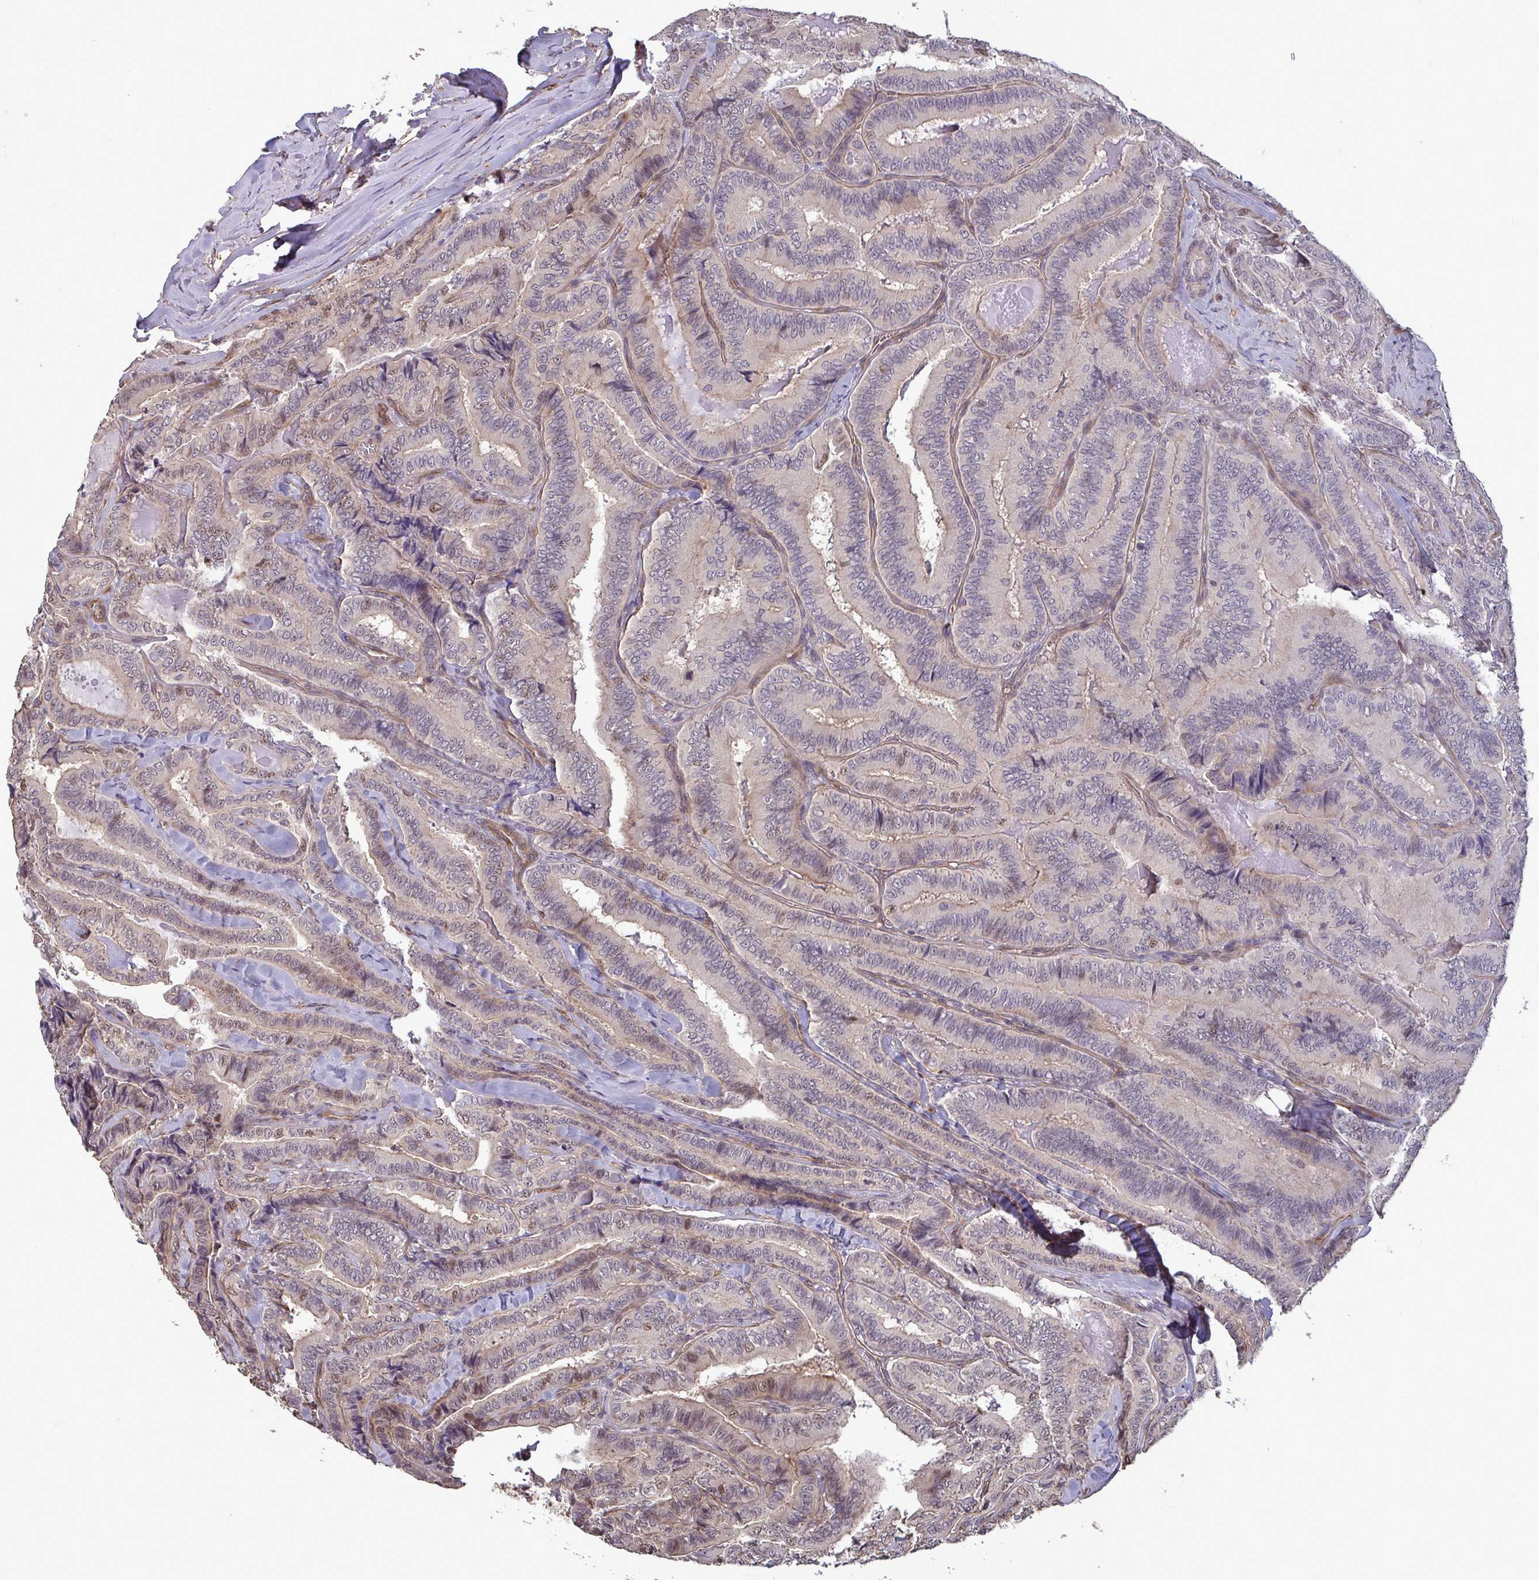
{"staining": {"intensity": "moderate", "quantity": "<25%", "location": "nuclear"}, "tissue": "thyroid cancer", "cell_type": "Tumor cells", "image_type": "cancer", "snomed": [{"axis": "morphology", "description": "Papillary adenocarcinoma, NOS"}, {"axis": "topography", "description": "Thyroid gland"}], "caption": "Immunohistochemical staining of thyroid papillary adenocarcinoma reveals moderate nuclear protein expression in approximately <25% of tumor cells.", "gene": "IPO5", "patient": {"sex": "male", "age": 61}}